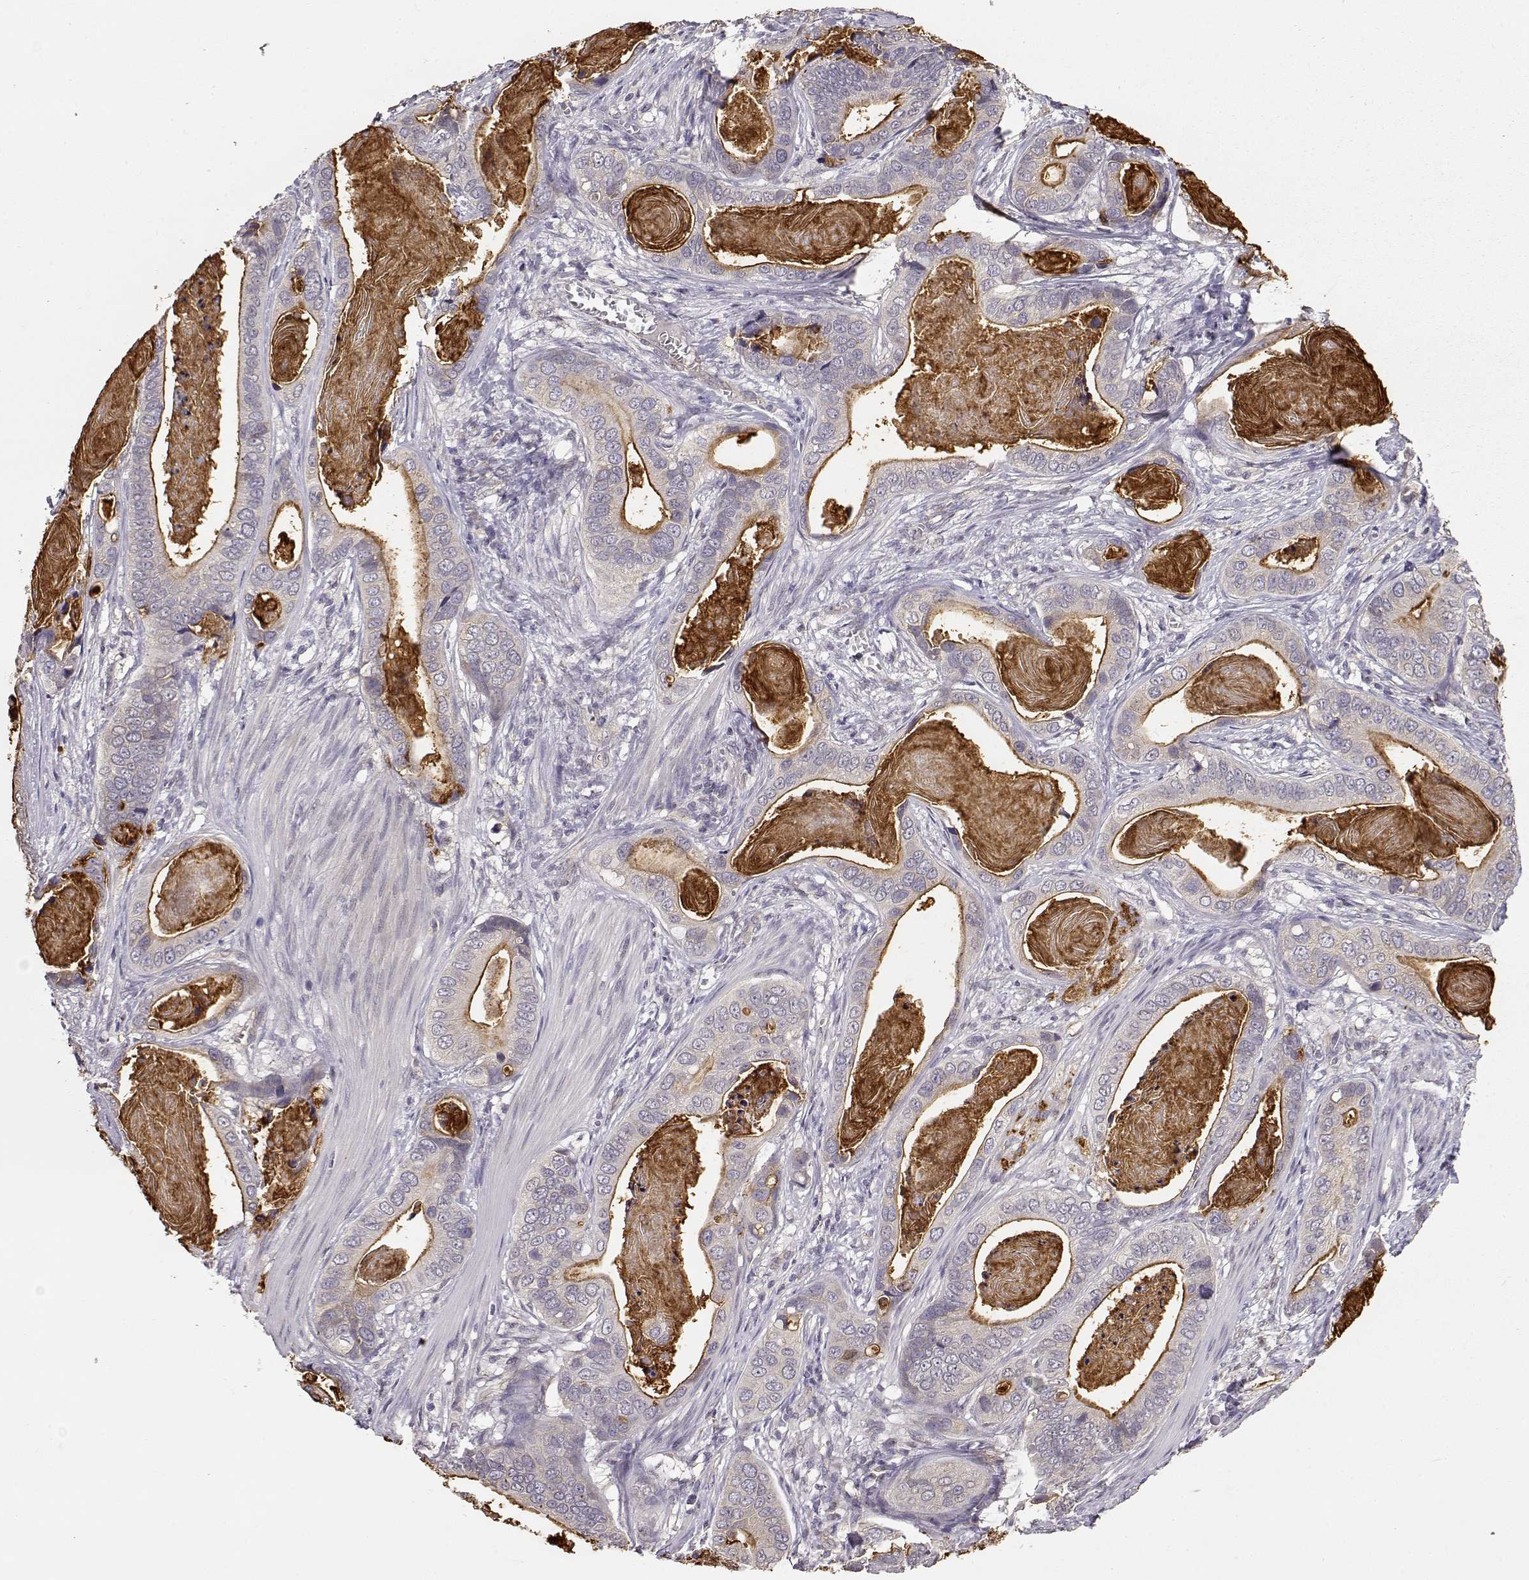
{"staining": {"intensity": "strong", "quantity": "<25%", "location": "cytoplasmic/membranous"}, "tissue": "stomach cancer", "cell_type": "Tumor cells", "image_type": "cancer", "snomed": [{"axis": "morphology", "description": "Adenocarcinoma, NOS"}, {"axis": "topography", "description": "Stomach"}], "caption": "A medium amount of strong cytoplasmic/membranous positivity is present in about <25% of tumor cells in stomach cancer (adenocarcinoma) tissue. Immunohistochemistry (ihc) stains the protein of interest in brown and the nuclei are stained blue.", "gene": "IFITM1", "patient": {"sex": "male", "age": 84}}